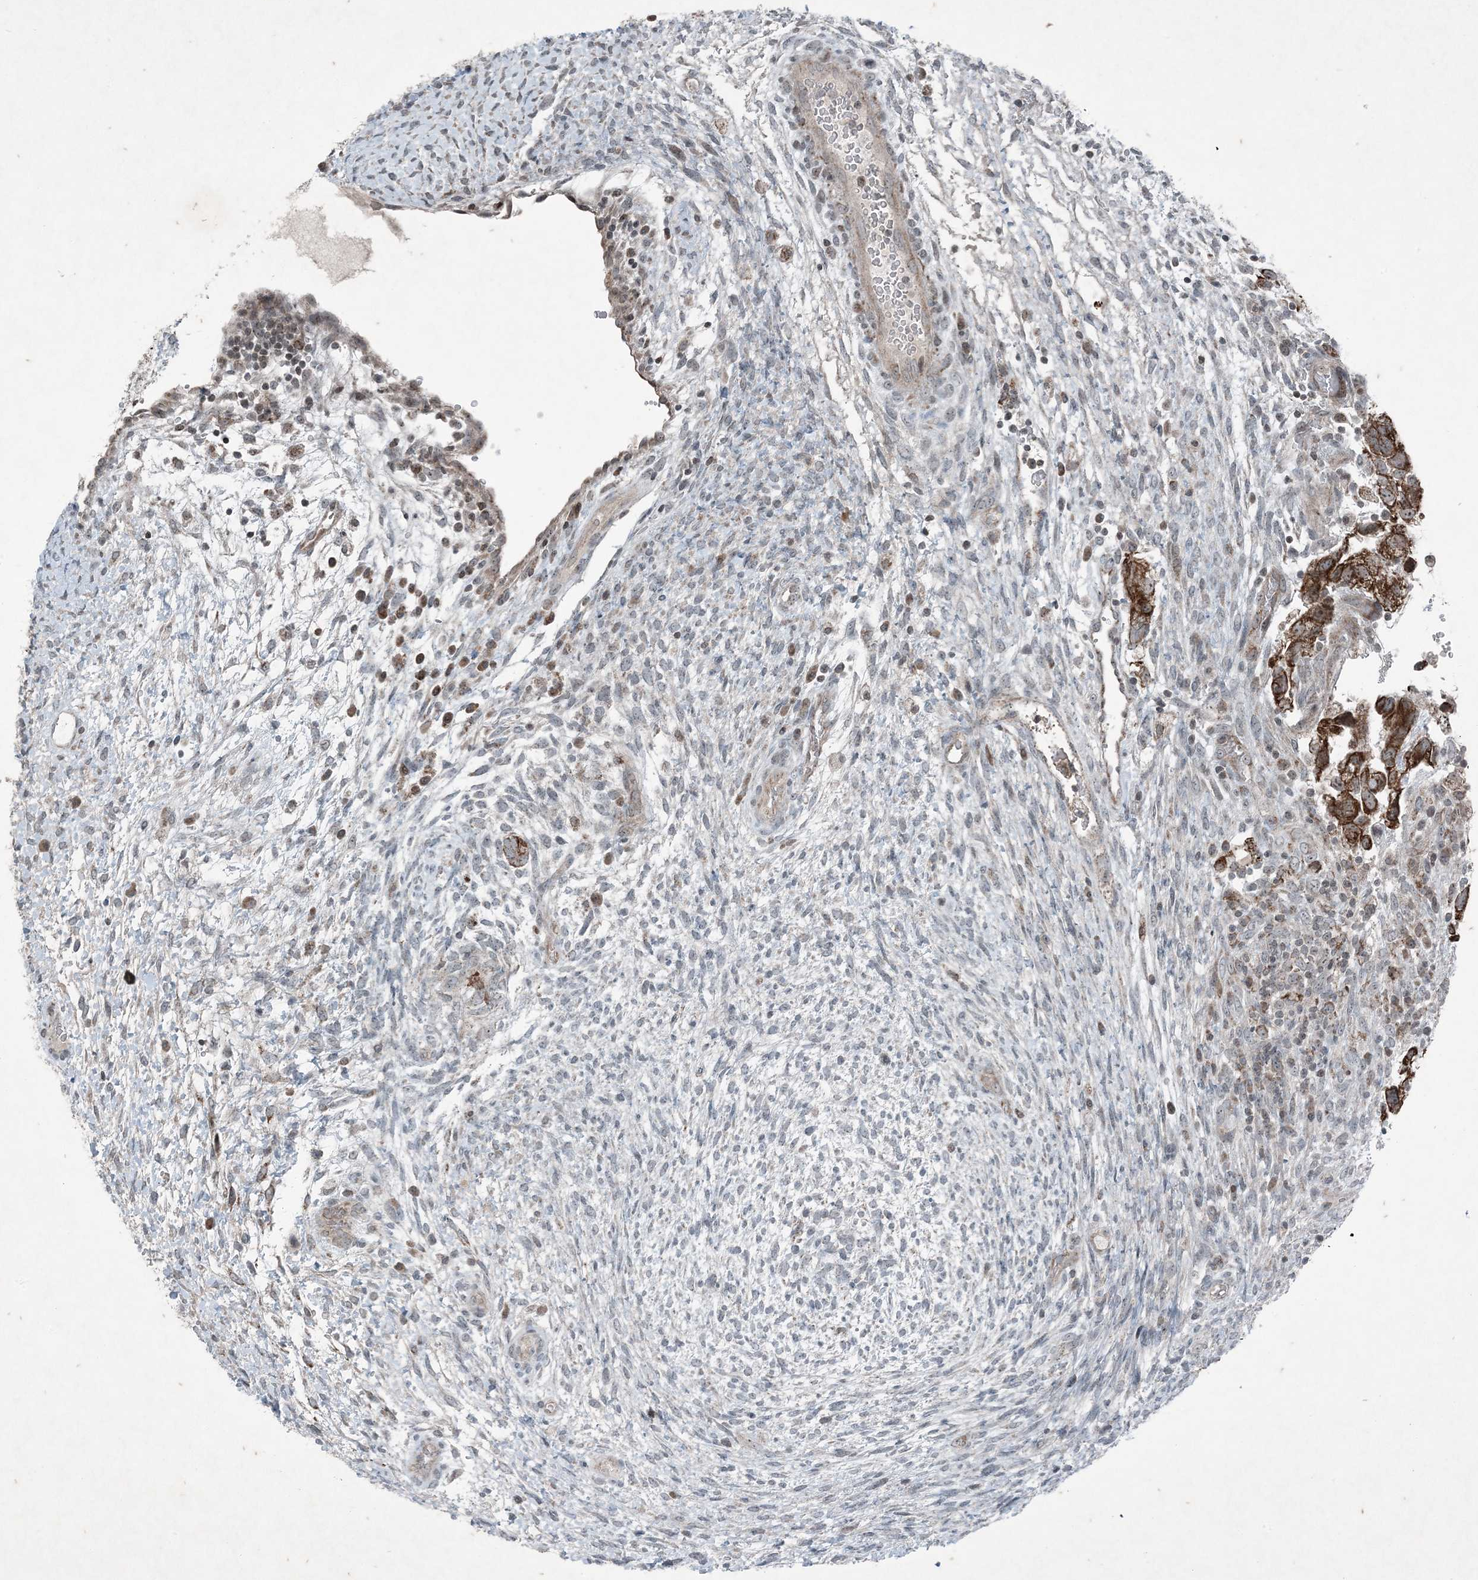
{"staining": {"intensity": "strong", "quantity": ">75%", "location": "cytoplasmic/membranous"}, "tissue": "testis cancer", "cell_type": "Tumor cells", "image_type": "cancer", "snomed": [{"axis": "morphology", "description": "Carcinoma, Embryonal, NOS"}, {"axis": "topography", "description": "Testis"}], "caption": "Tumor cells show strong cytoplasmic/membranous expression in about >75% of cells in embryonal carcinoma (testis). (IHC, brightfield microscopy, high magnification).", "gene": "PC", "patient": {"sex": "male", "age": 37}}